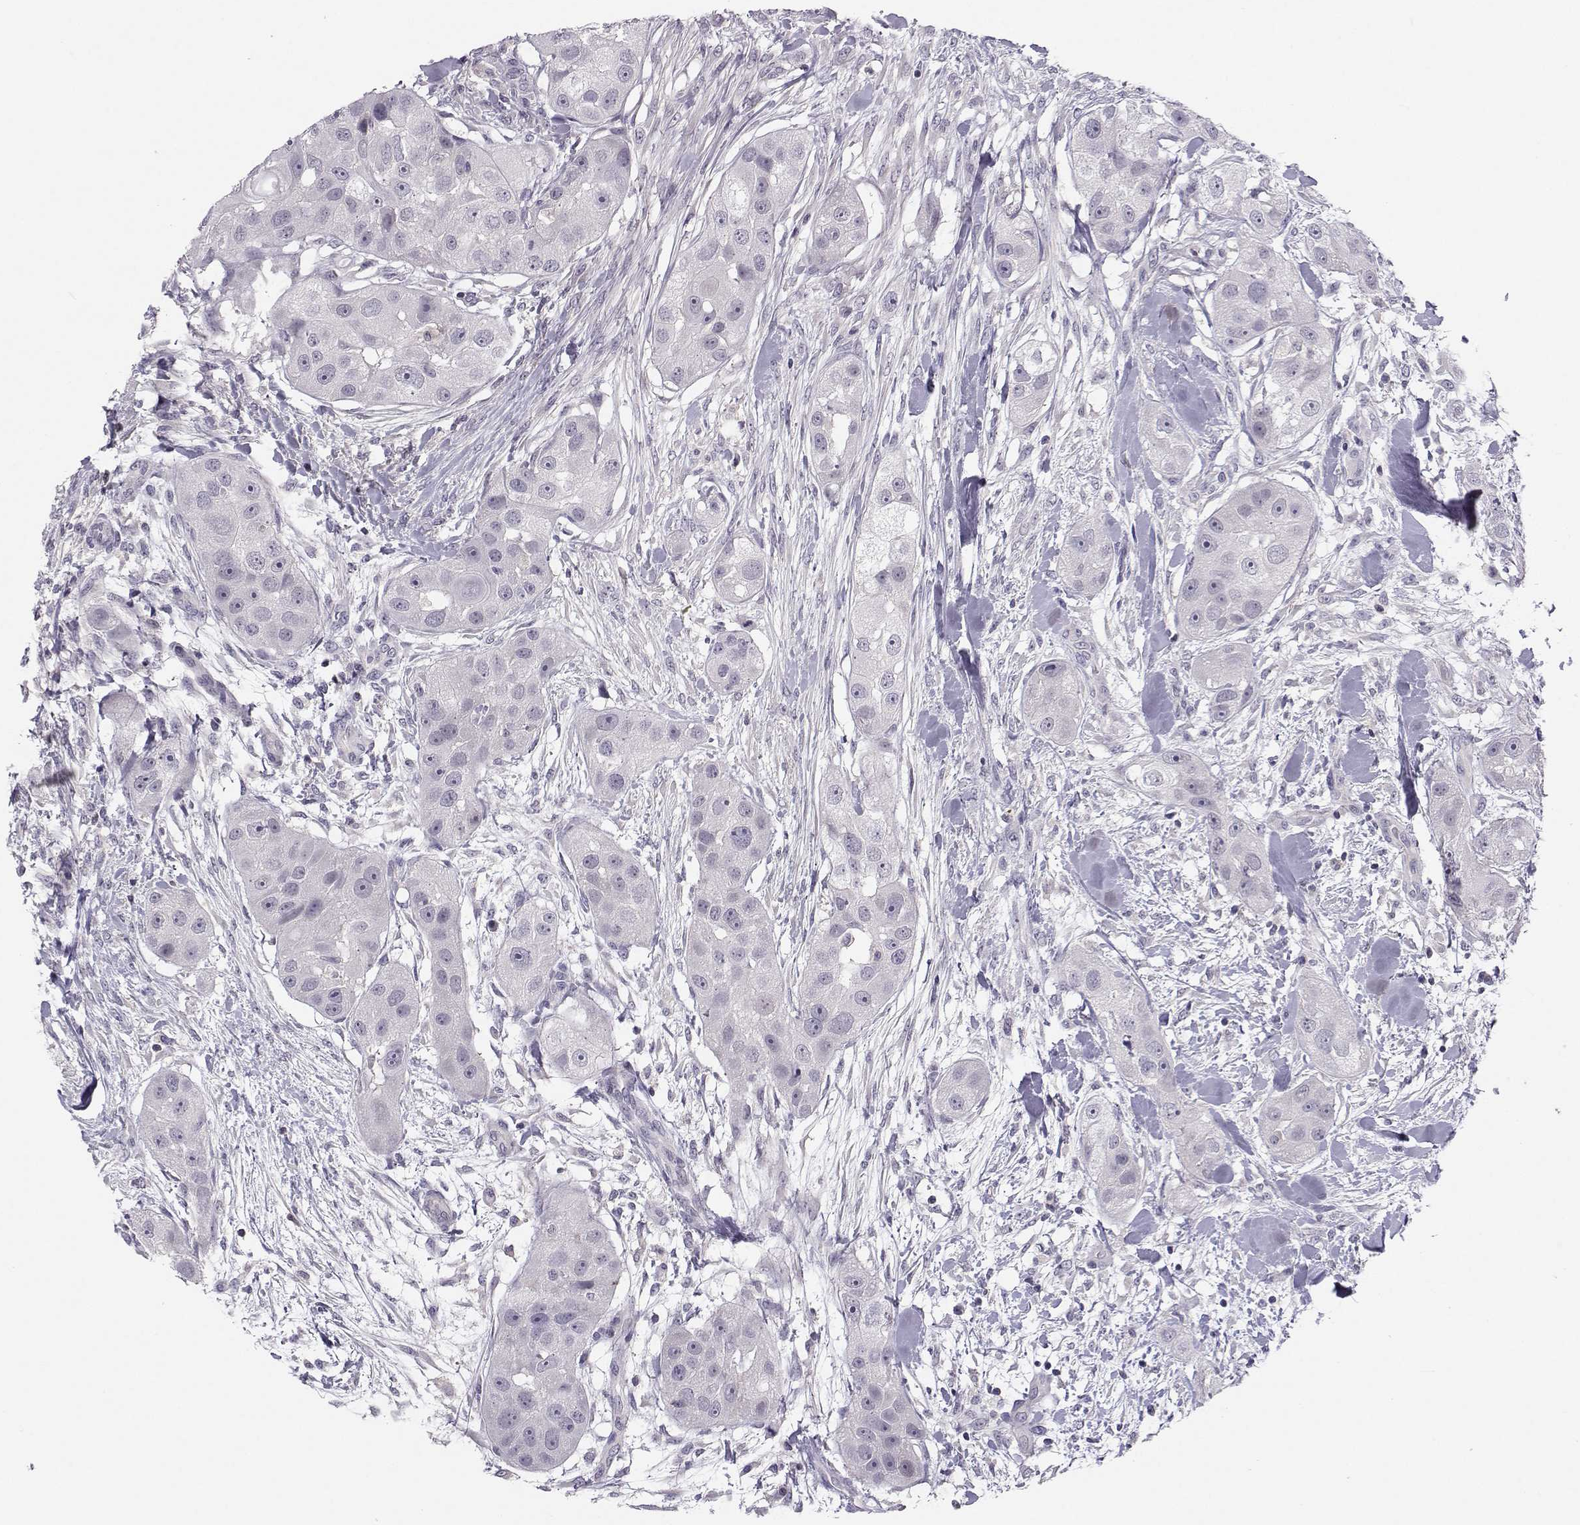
{"staining": {"intensity": "negative", "quantity": "none", "location": "none"}, "tissue": "head and neck cancer", "cell_type": "Tumor cells", "image_type": "cancer", "snomed": [{"axis": "morphology", "description": "Squamous cell carcinoma, NOS"}, {"axis": "topography", "description": "Head-Neck"}], "caption": "Tumor cells are negative for protein expression in human head and neck cancer (squamous cell carcinoma).", "gene": "MROH7", "patient": {"sex": "male", "age": 51}}